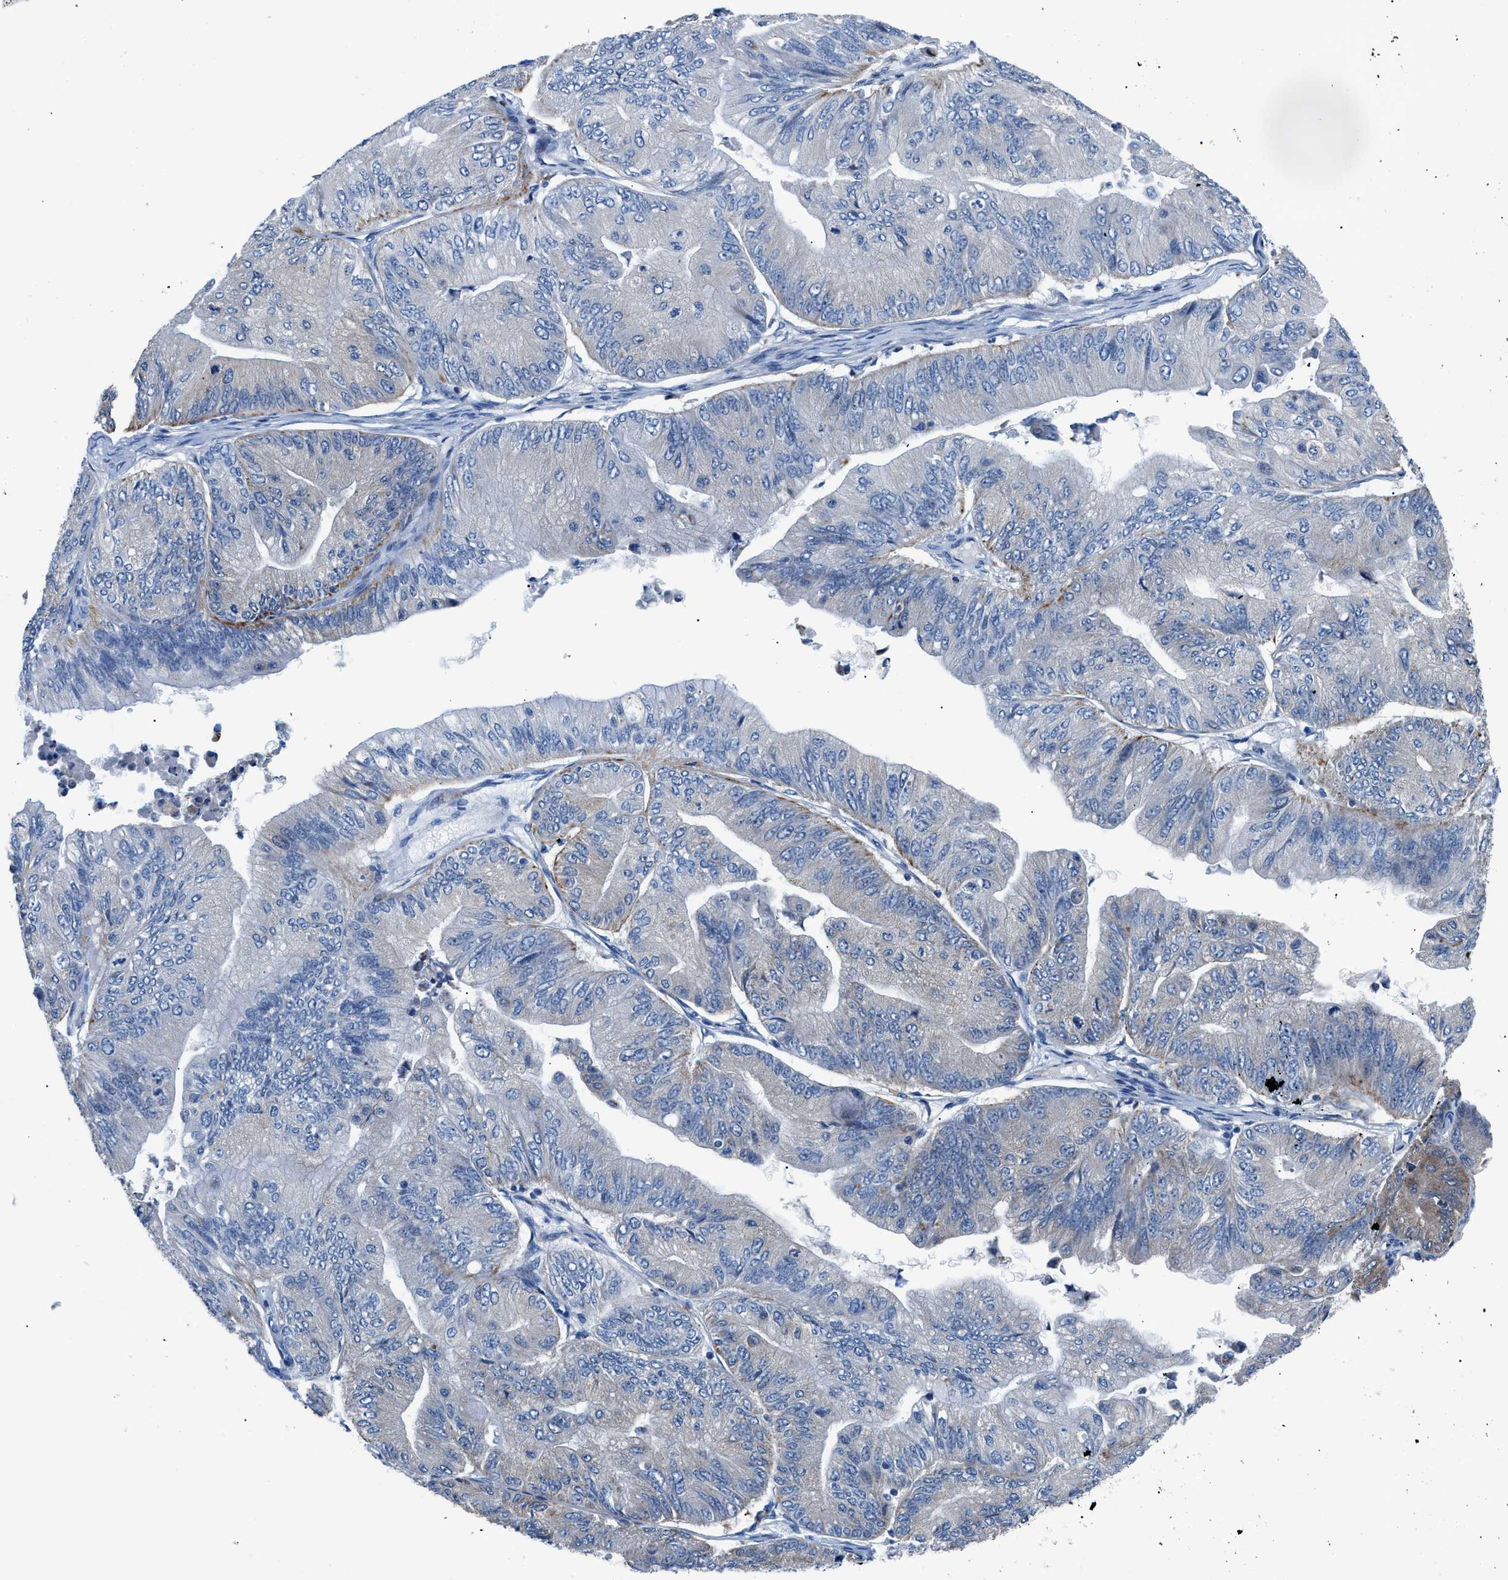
{"staining": {"intensity": "negative", "quantity": "none", "location": "none"}, "tissue": "ovarian cancer", "cell_type": "Tumor cells", "image_type": "cancer", "snomed": [{"axis": "morphology", "description": "Cystadenocarcinoma, mucinous, NOS"}, {"axis": "topography", "description": "Ovary"}], "caption": "Protein analysis of ovarian cancer (mucinous cystadenocarcinoma) displays no significant staining in tumor cells.", "gene": "UAP1", "patient": {"sex": "female", "age": 61}}